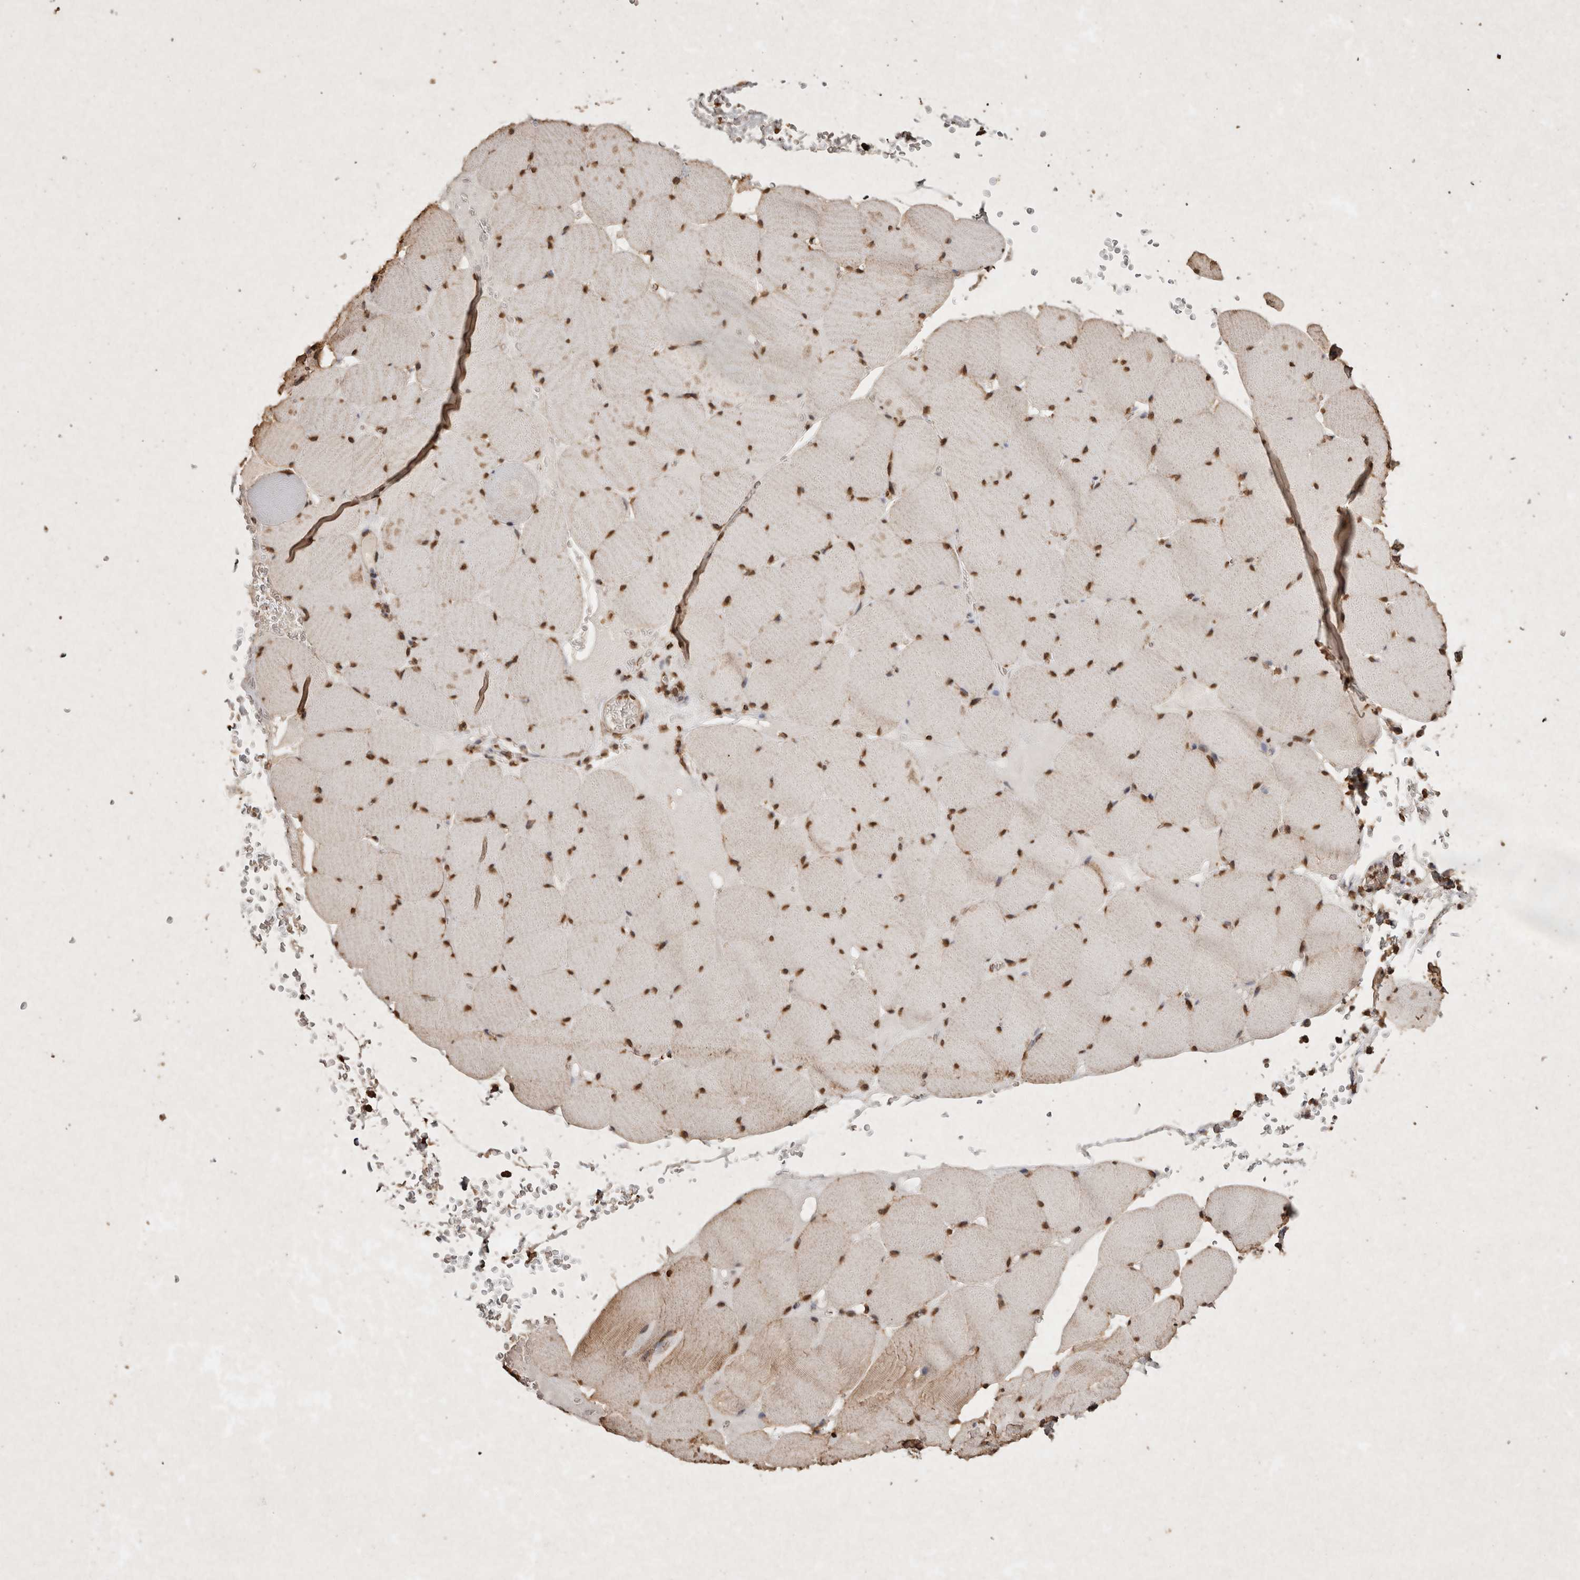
{"staining": {"intensity": "strong", "quantity": ">75%", "location": "nuclear"}, "tissue": "skeletal muscle", "cell_type": "Myocytes", "image_type": "normal", "snomed": [{"axis": "morphology", "description": "Normal tissue, NOS"}, {"axis": "topography", "description": "Skeletal muscle"}], "caption": "Skeletal muscle stained with DAB (3,3'-diaminobenzidine) immunohistochemistry (IHC) shows high levels of strong nuclear staining in about >75% of myocytes.", "gene": "FSTL3", "patient": {"sex": "male", "age": 62}}